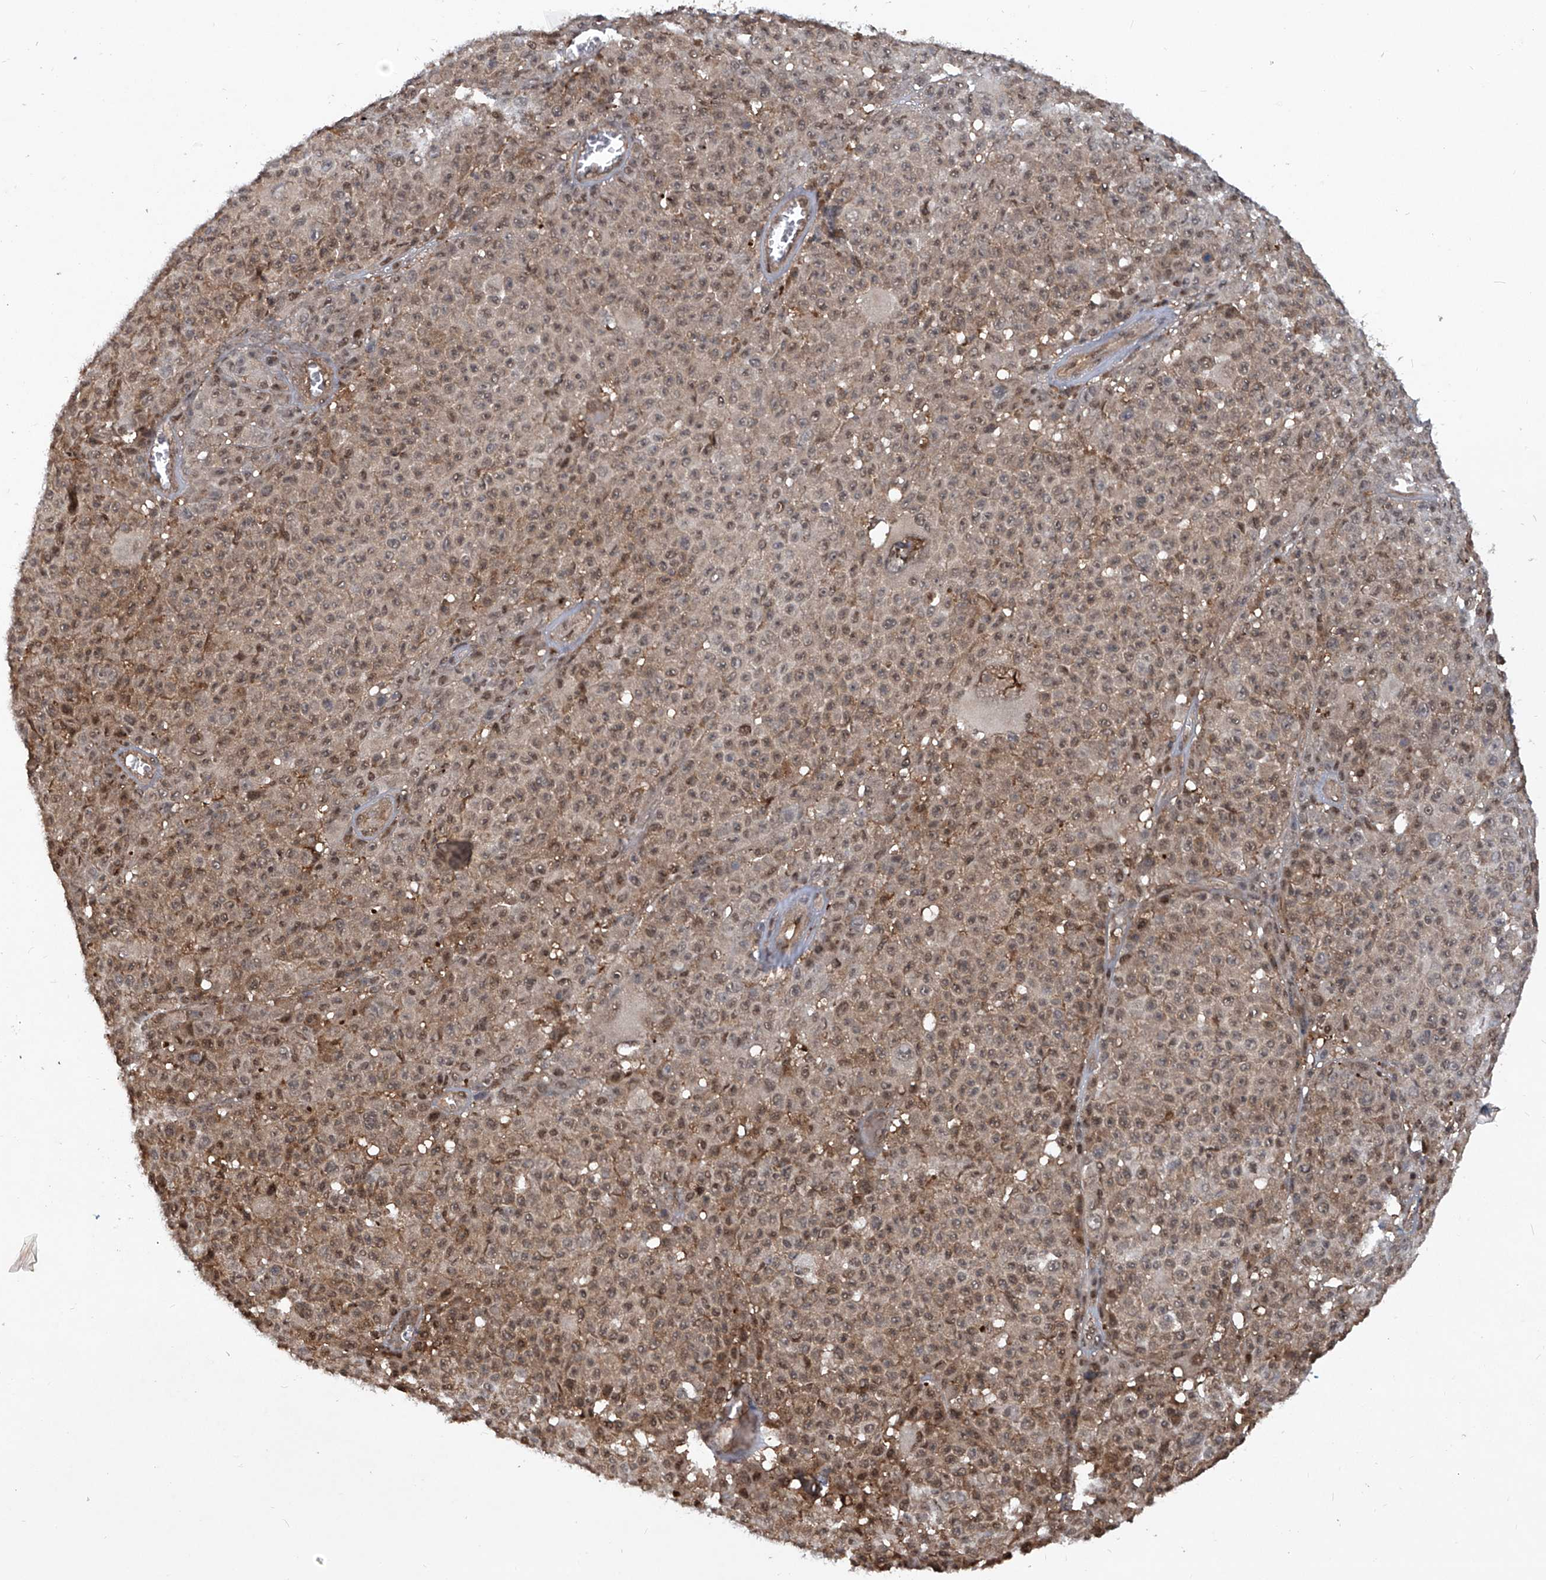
{"staining": {"intensity": "moderate", "quantity": ">75%", "location": "cytoplasmic/membranous,nuclear"}, "tissue": "melanoma", "cell_type": "Tumor cells", "image_type": "cancer", "snomed": [{"axis": "morphology", "description": "Malignant melanoma, NOS"}, {"axis": "topography", "description": "Skin"}], "caption": "Immunohistochemistry (IHC) histopathology image of neoplastic tissue: malignant melanoma stained using IHC displays medium levels of moderate protein expression localized specifically in the cytoplasmic/membranous and nuclear of tumor cells, appearing as a cytoplasmic/membranous and nuclear brown color.", "gene": "PSMB1", "patient": {"sex": "female", "age": 94}}